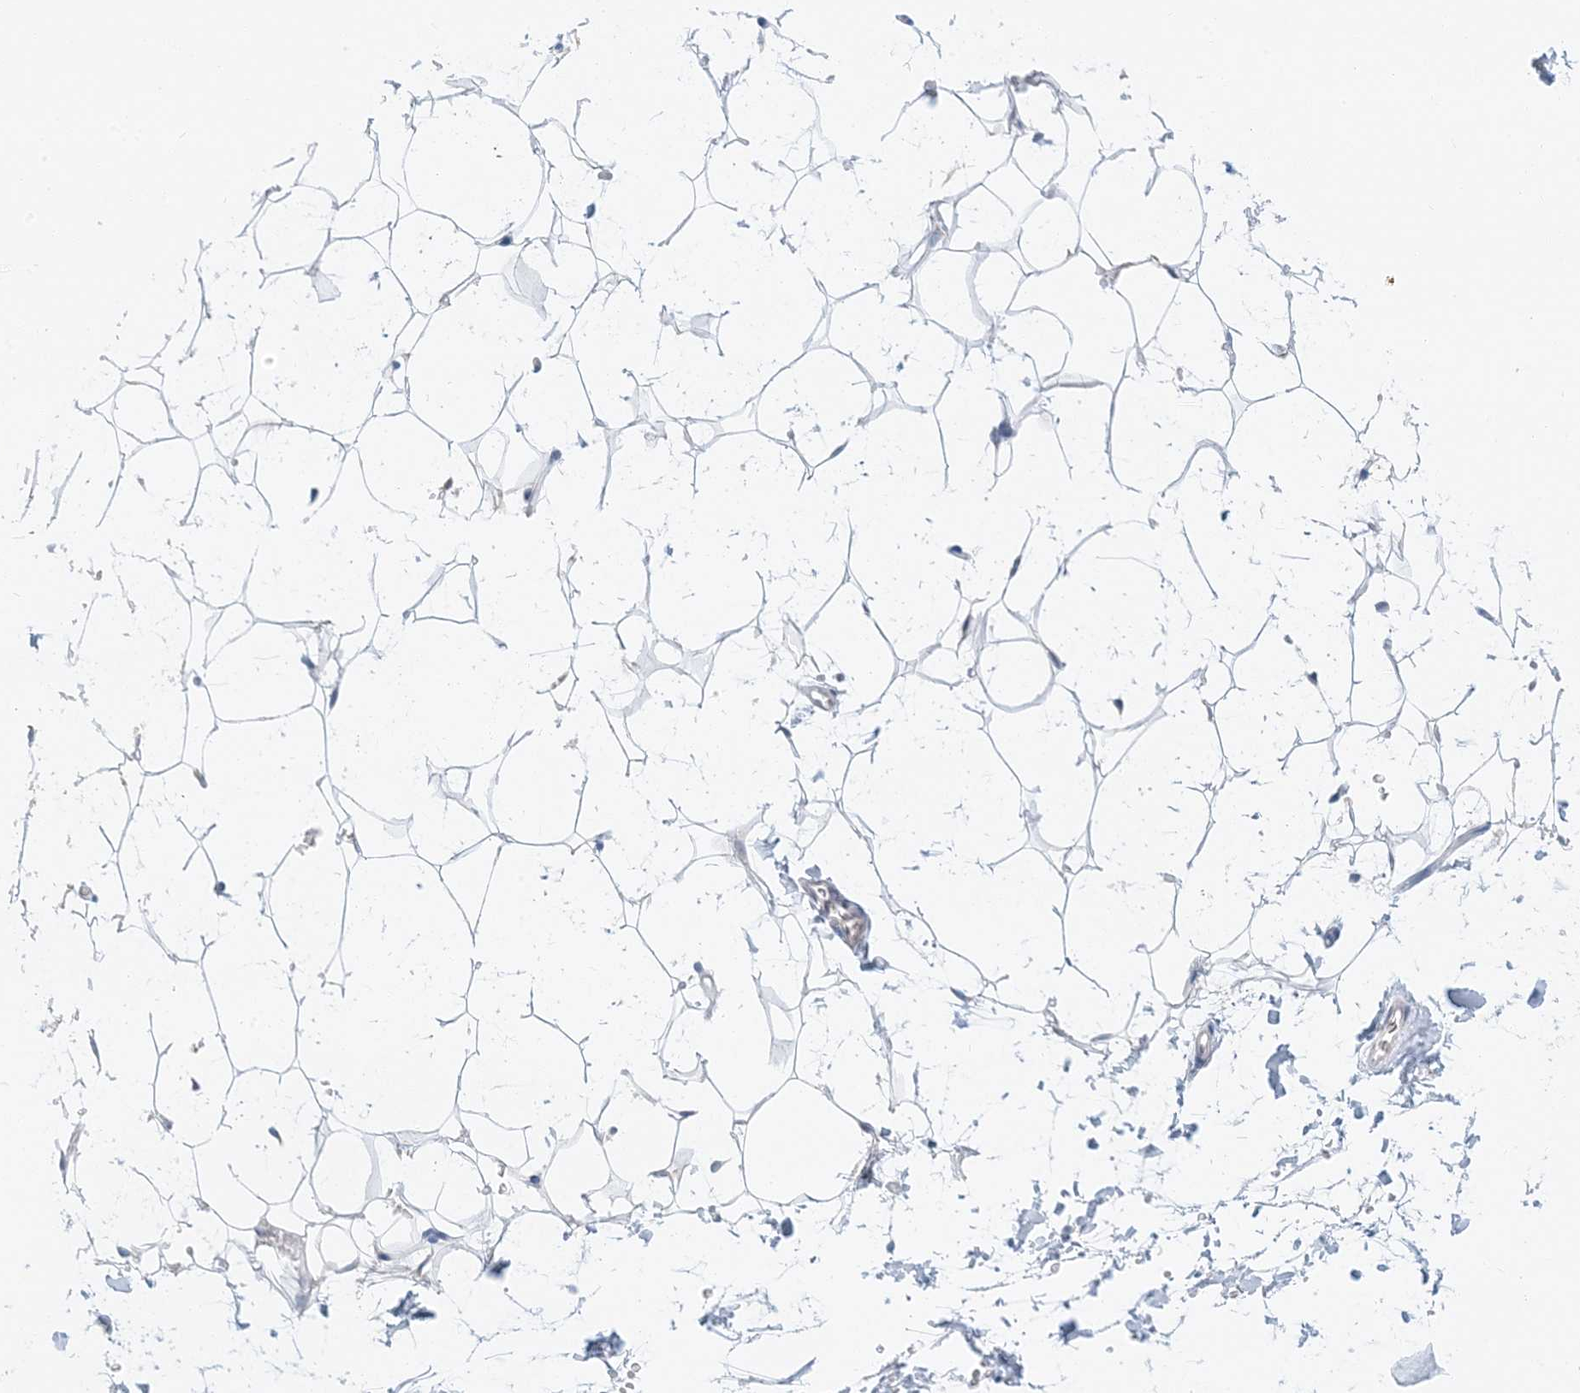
{"staining": {"intensity": "negative", "quantity": "none", "location": "none"}, "tissue": "adipose tissue", "cell_type": "Adipocytes", "image_type": "normal", "snomed": [{"axis": "morphology", "description": "Normal tissue, NOS"}, {"axis": "topography", "description": "Breast"}], "caption": "Immunohistochemistry (IHC) image of normal adipose tissue: adipose tissue stained with DAB (3,3'-diaminobenzidine) shows no significant protein expression in adipocytes. (Immunohistochemistry (IHC), brightfield microscopy, high magnification).", "gene": "BDH1", "patient": {"sex": "female", "age": 26}}